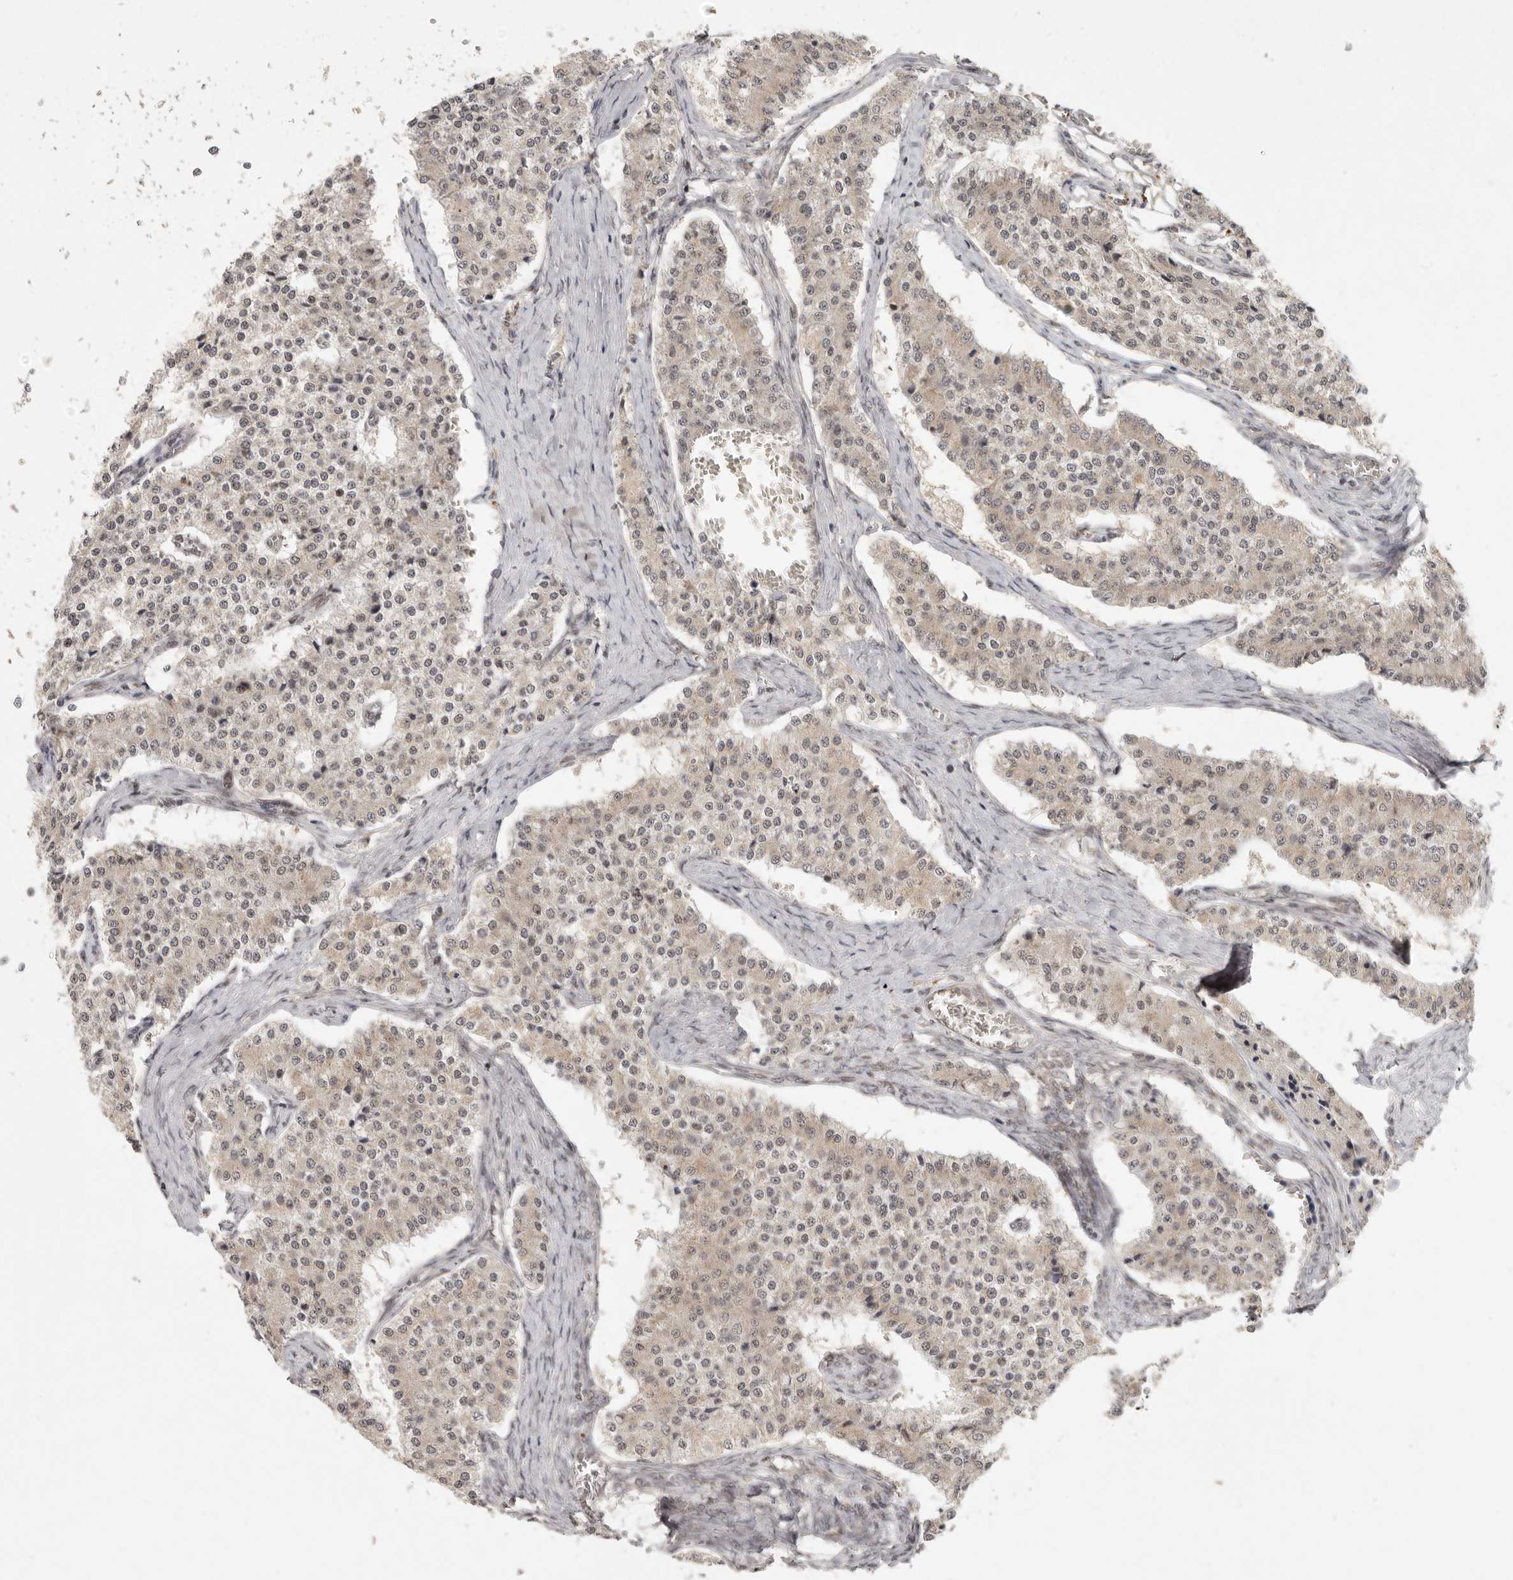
{"staining": {"intensity": "weak", "quantity": ">75%", "location": "cytoplasmic/membranous,nuclear"}, "tissue": "carcinoid", "cell_type": "Tumor cells", "image_type": "cancer", "snomed": [{"axis": "morphology", "description": "Carcinoid, malignant, NOS"}, {"axis": "topography", "description": "Colon"}], "caption": "This histopathology image exhibits immunohistochemistry (IHC) staining of malignant carcinoid, with low weak cytoplasmic/membranous and nuclear expression in approximately >75% of tumor cells.", "gene": "LRRC75A", "patient": {"sex": "female", "age": 52}}